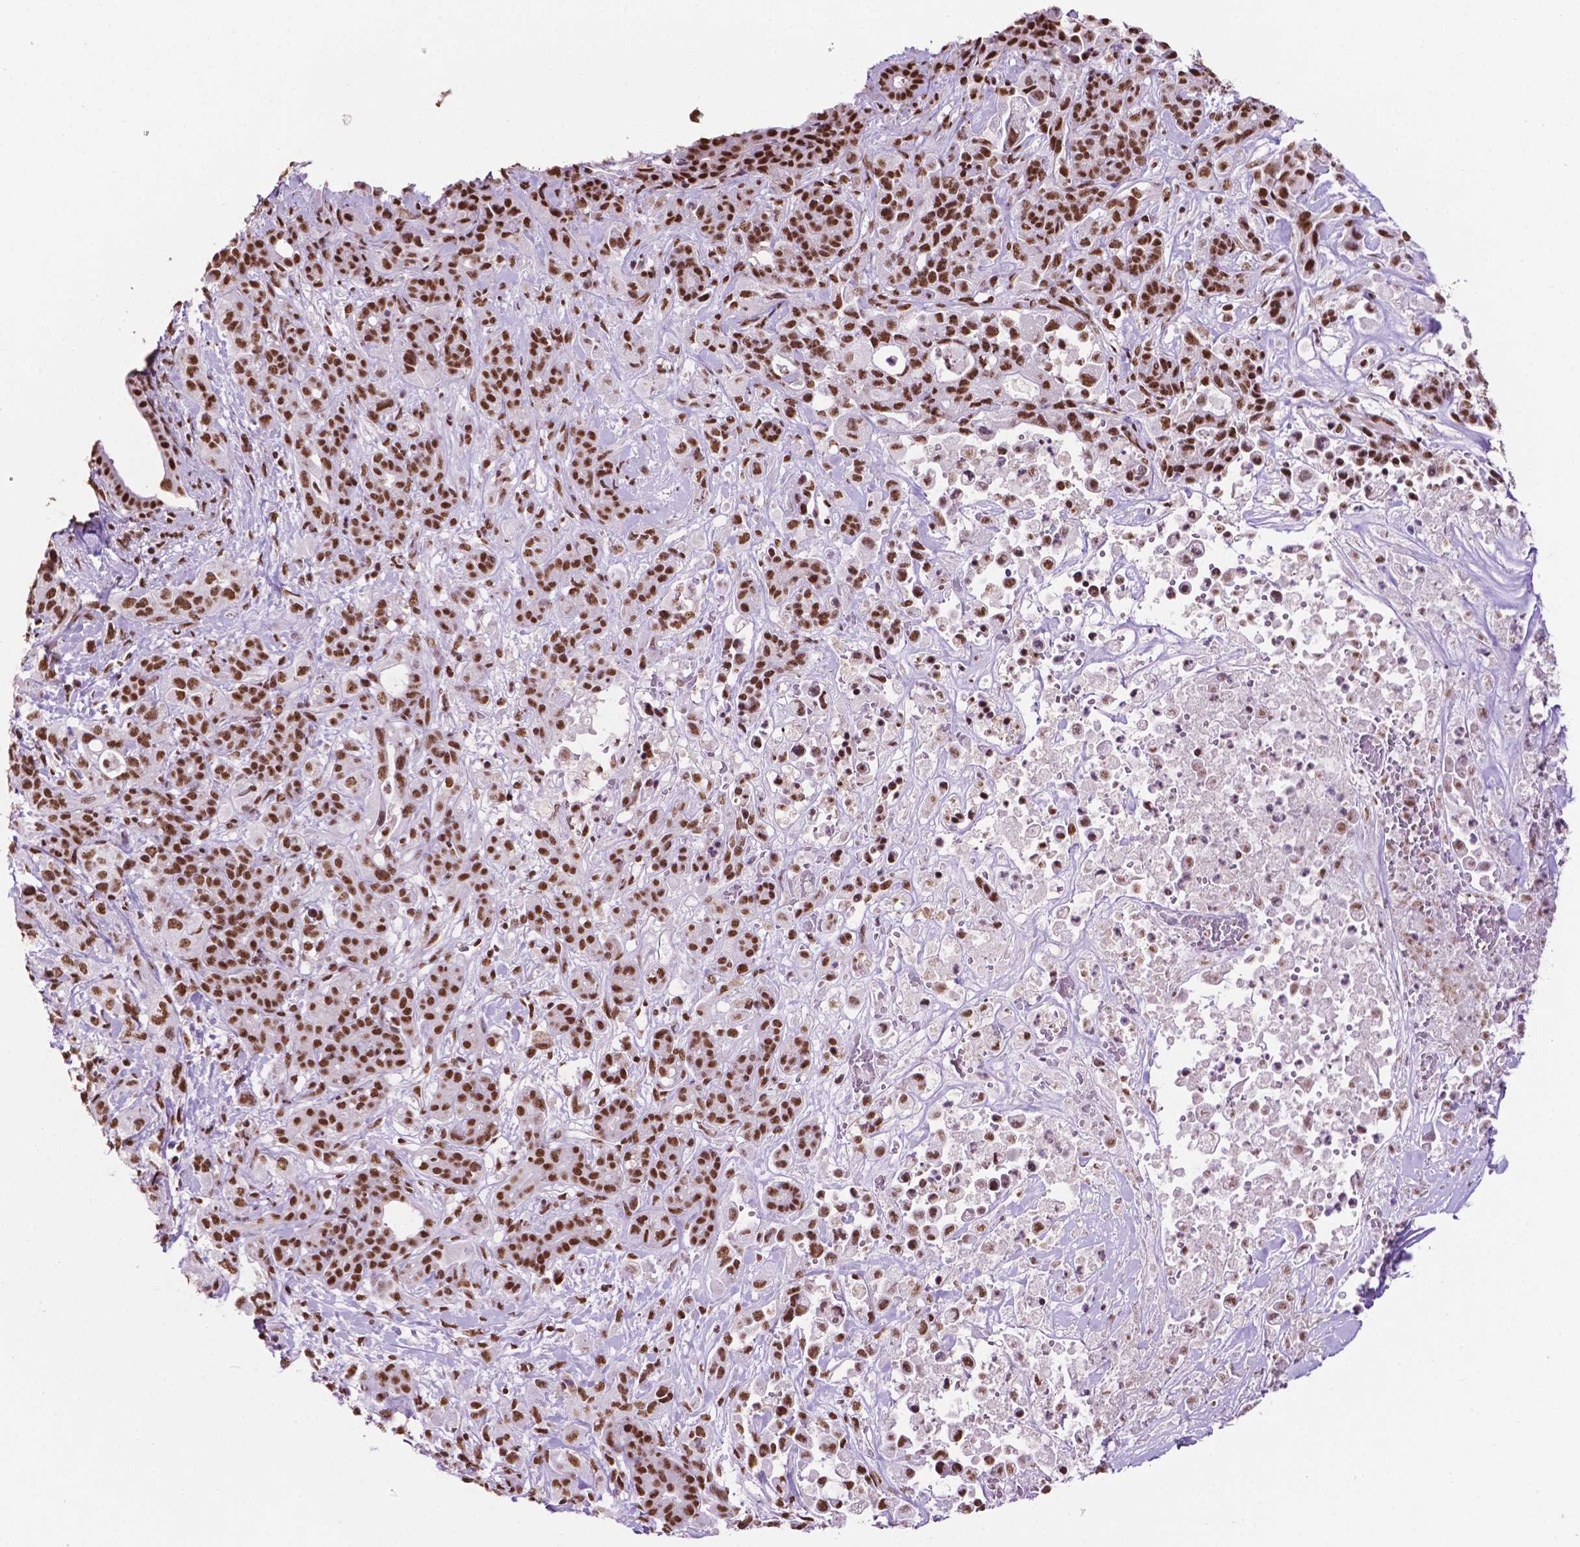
{"staining": {"intensity": "strong", "quantity": ">75%", "location": "nuclear"}, "tissue": "pancreatic cancer", "cell_type": "Tumor cells", "image_type": "cancer", "snomed": [{"axis": "morphology", "description": "Adenocarcinoma, NOS"}, {"axis": "topography", "description": "Pancreas"}], "caption": "Protein expression analysis of human pancreatic cancer reveals strong nuclear positivity in about >75% of tumor cells.", "gene": "CCAR2", "patient": {"sex": "male", "age": 44}}